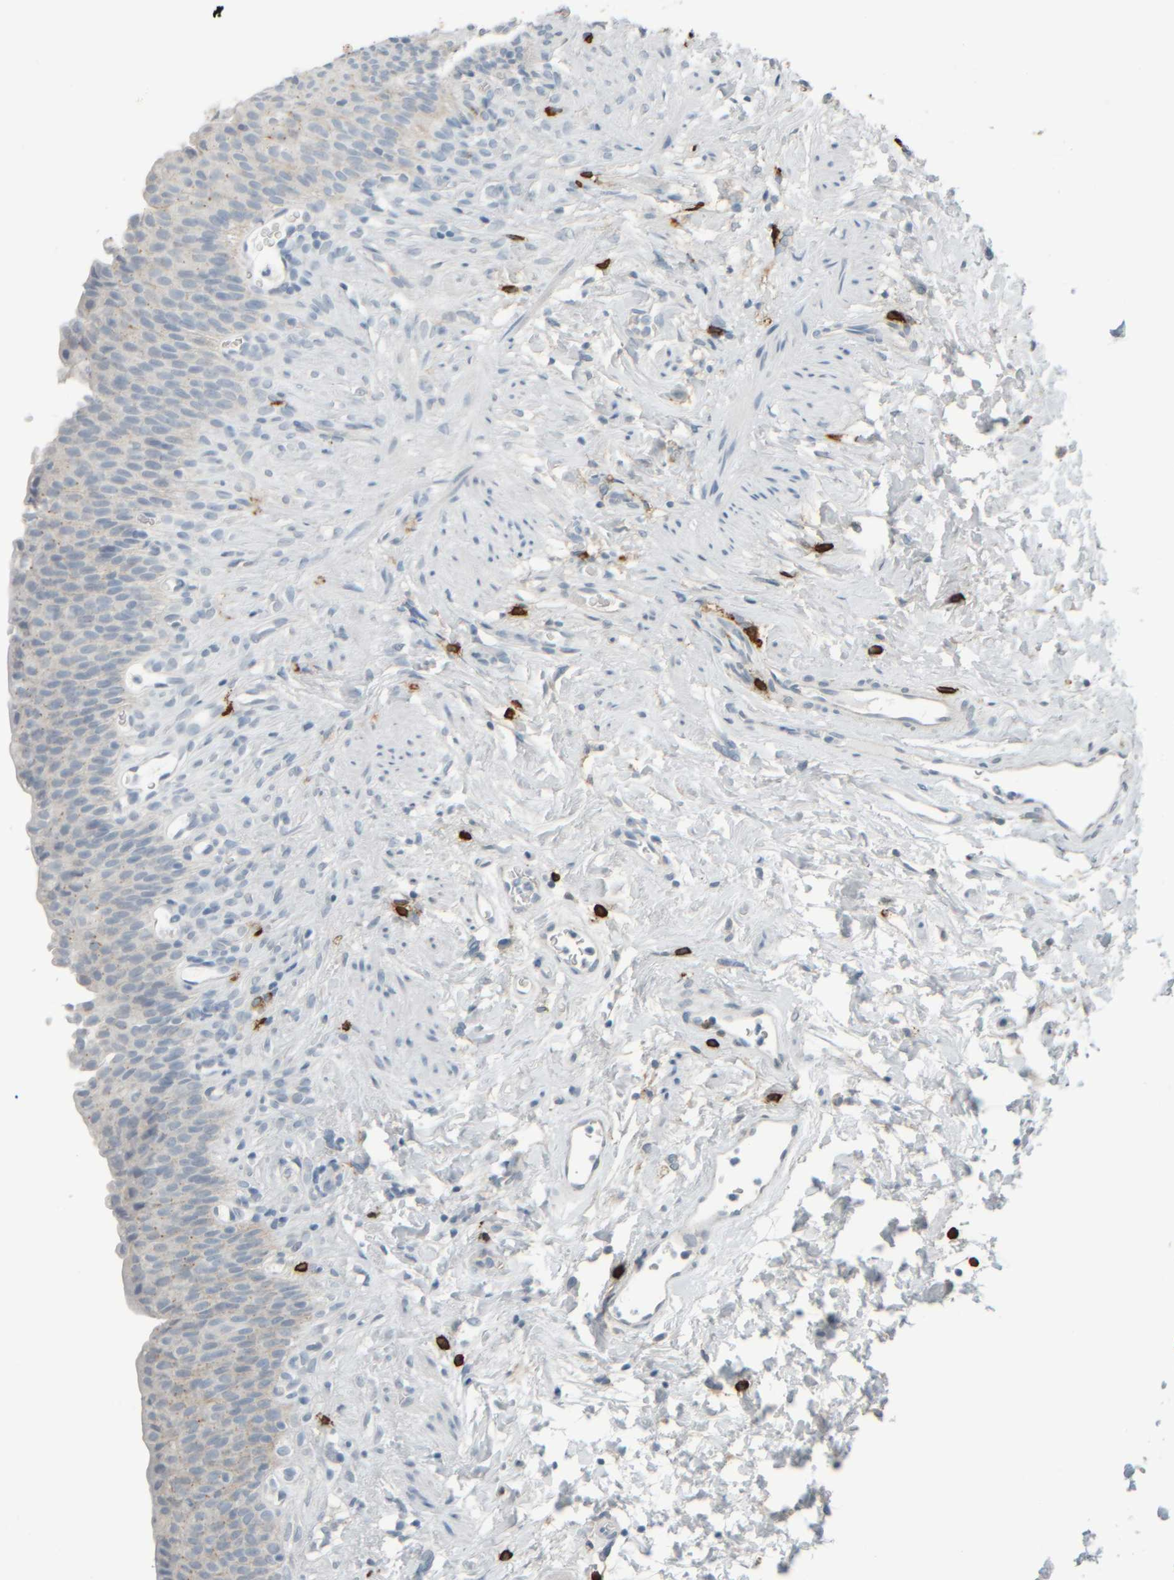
{"staining": {"intensity": "negative", "quantity": "none", "location": "none"}, "tissue": "urinary bladder", "cell_type": "Urothelial cells", "image_type": "normal", "snomed": [{"axis": "morphology", "description": "Normal tissue, NOS"}, {"axis": "topography", "description": "Urinary bladder"}], "caption": "Immunohistochemical staining of benign urinary bladder demonstrates no significant staining in urothelial cells. (DAB immunohistochemistry (IHC), high magnification).", "gene": "TPSAB1", "patient": {"sex": "female", "age": 79}}